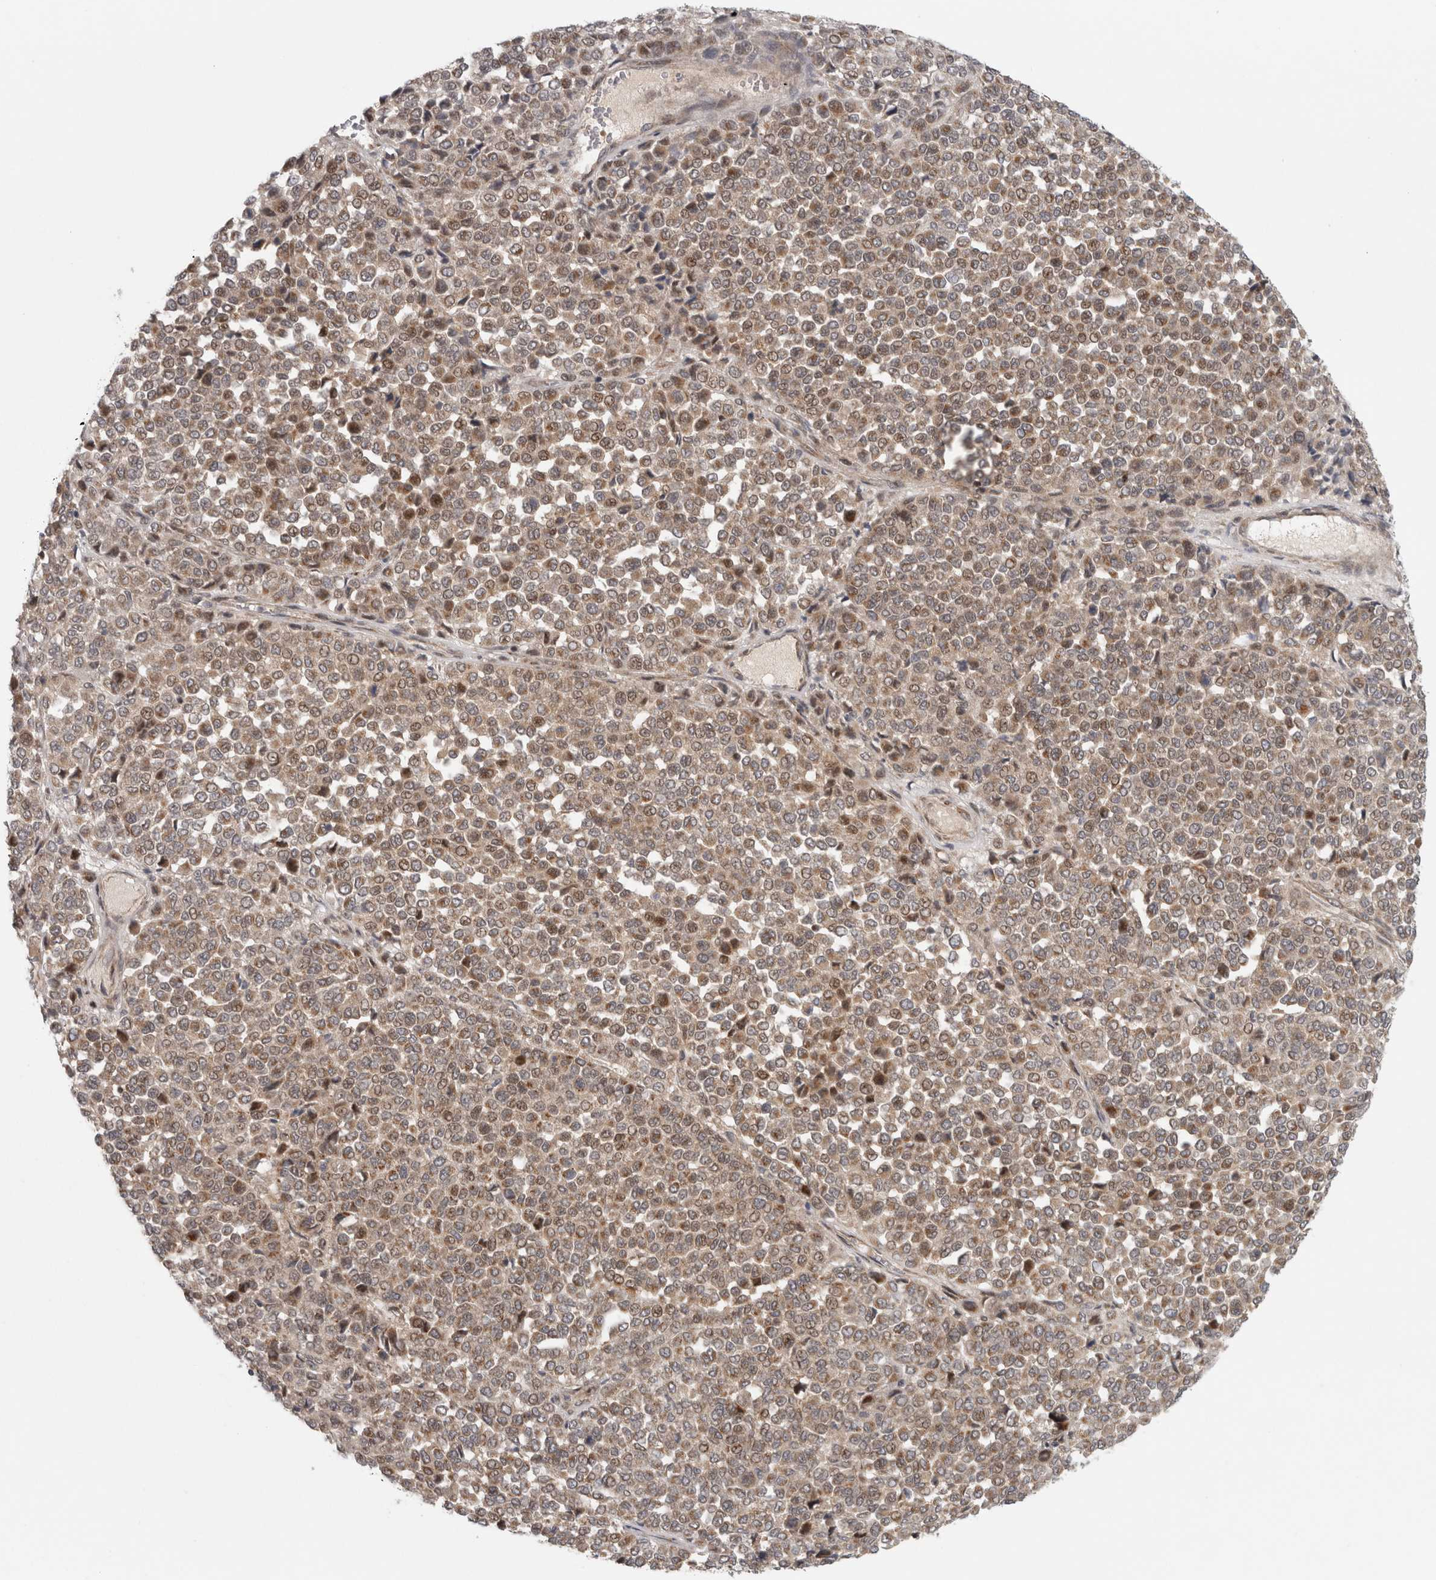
{"staining": {"intensity": "weak", "quantity": ">75%", "location": "cytoplasmic/membranous,nuclear"}, "tissue": "melanoma", "cell_type": "Tumor cells", "image_type": "cancer", "snomed": [{"axis": "morphology", "description": "Malignant melanoma, Metastatic site"}, {"axis": "topography", "description": "Pancreas"}], "caption": "A brown stain highlights weak cytoplasmic/membranous and nuclear staining of a protein in human malignant melanoma (metastatic site) tumor cells. (IHC, brightfield microscopy, high magnification).", "gene": "KDM8", "patient": {"sex": "female", "age": 30}}